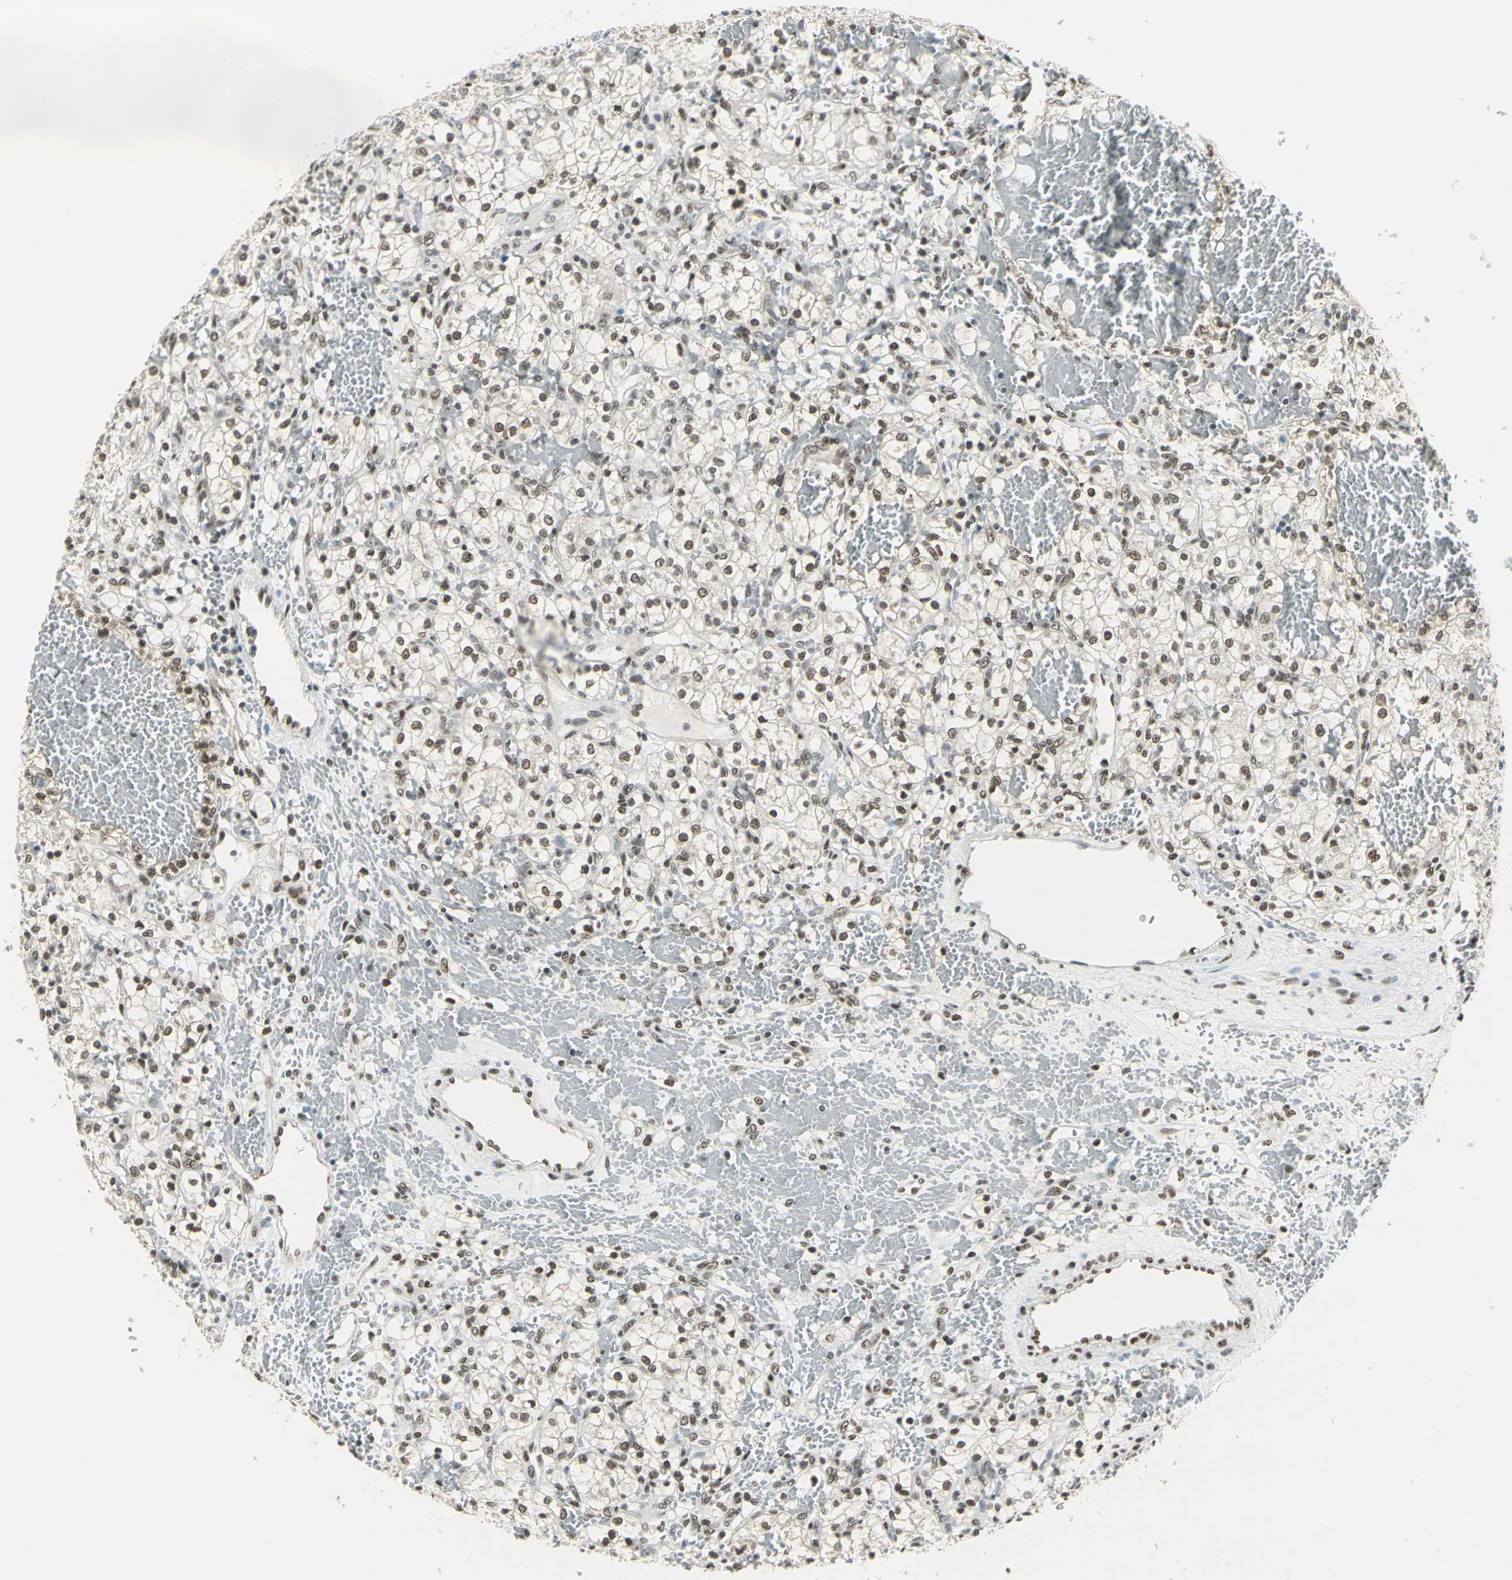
{"staining": {"intensity": "moderate", "quantity": ">75%", "location": "nuclear"}, "tissue": "renal cancer", "cell_type": "Tumor cells", "image_type": "cancer", "snomed": [{"axis": "morphology", "description": "Adenocarcinoma, NOS"}, {"axis": "topography", "description": "Kidney"}], "caption": "DAB (3,3'-diaminobenzidine) immunohistochemical staining of renal cancer exhibits moderate nuclear protein expression in about >75% of tumor cells.", "gene": "ADNP", "patient": {"sex": "female", "age": 60}}